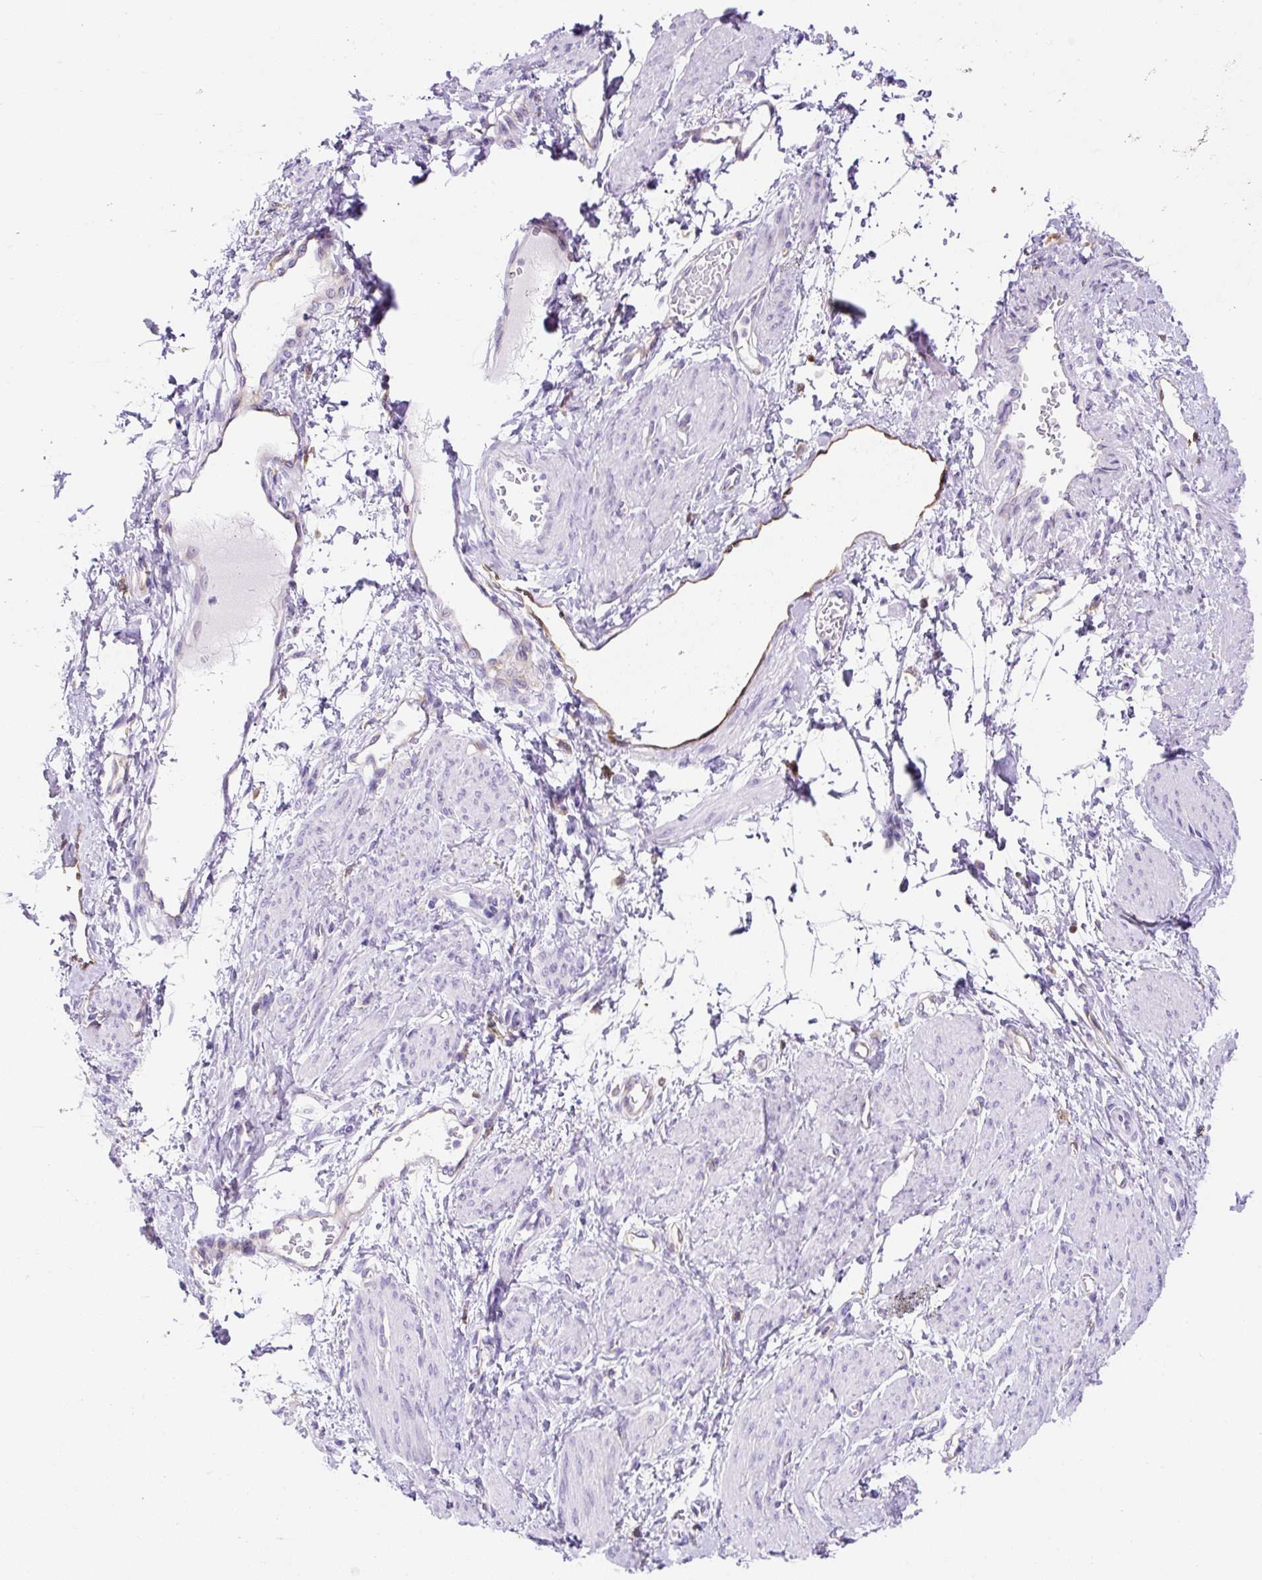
{"staining": {"intensity": "negative", "quantity": "none", "location": "none"}, "tissue": "smooth muscle", "cell_type": "Smooth muscle cells", "image_type": "normal", "snomed": [{"axis": "morphology", "description": "Normal tissue, NOS"}, {"axis": "topography", "description": "Smooth muscle"}, {"axis": "topography", "description": "Uterus"}], "caption": "Image shows no significant protein expression in smooth muscle cells of benign smooth muscle. (Stains: DAB immunohistochemistry (IHC) with hematoxylin counter stain, Microscopy: brightfield microscopy at high magnification).", "gene": "ASB4", "patient": {"sex": "female", "age": 39}}